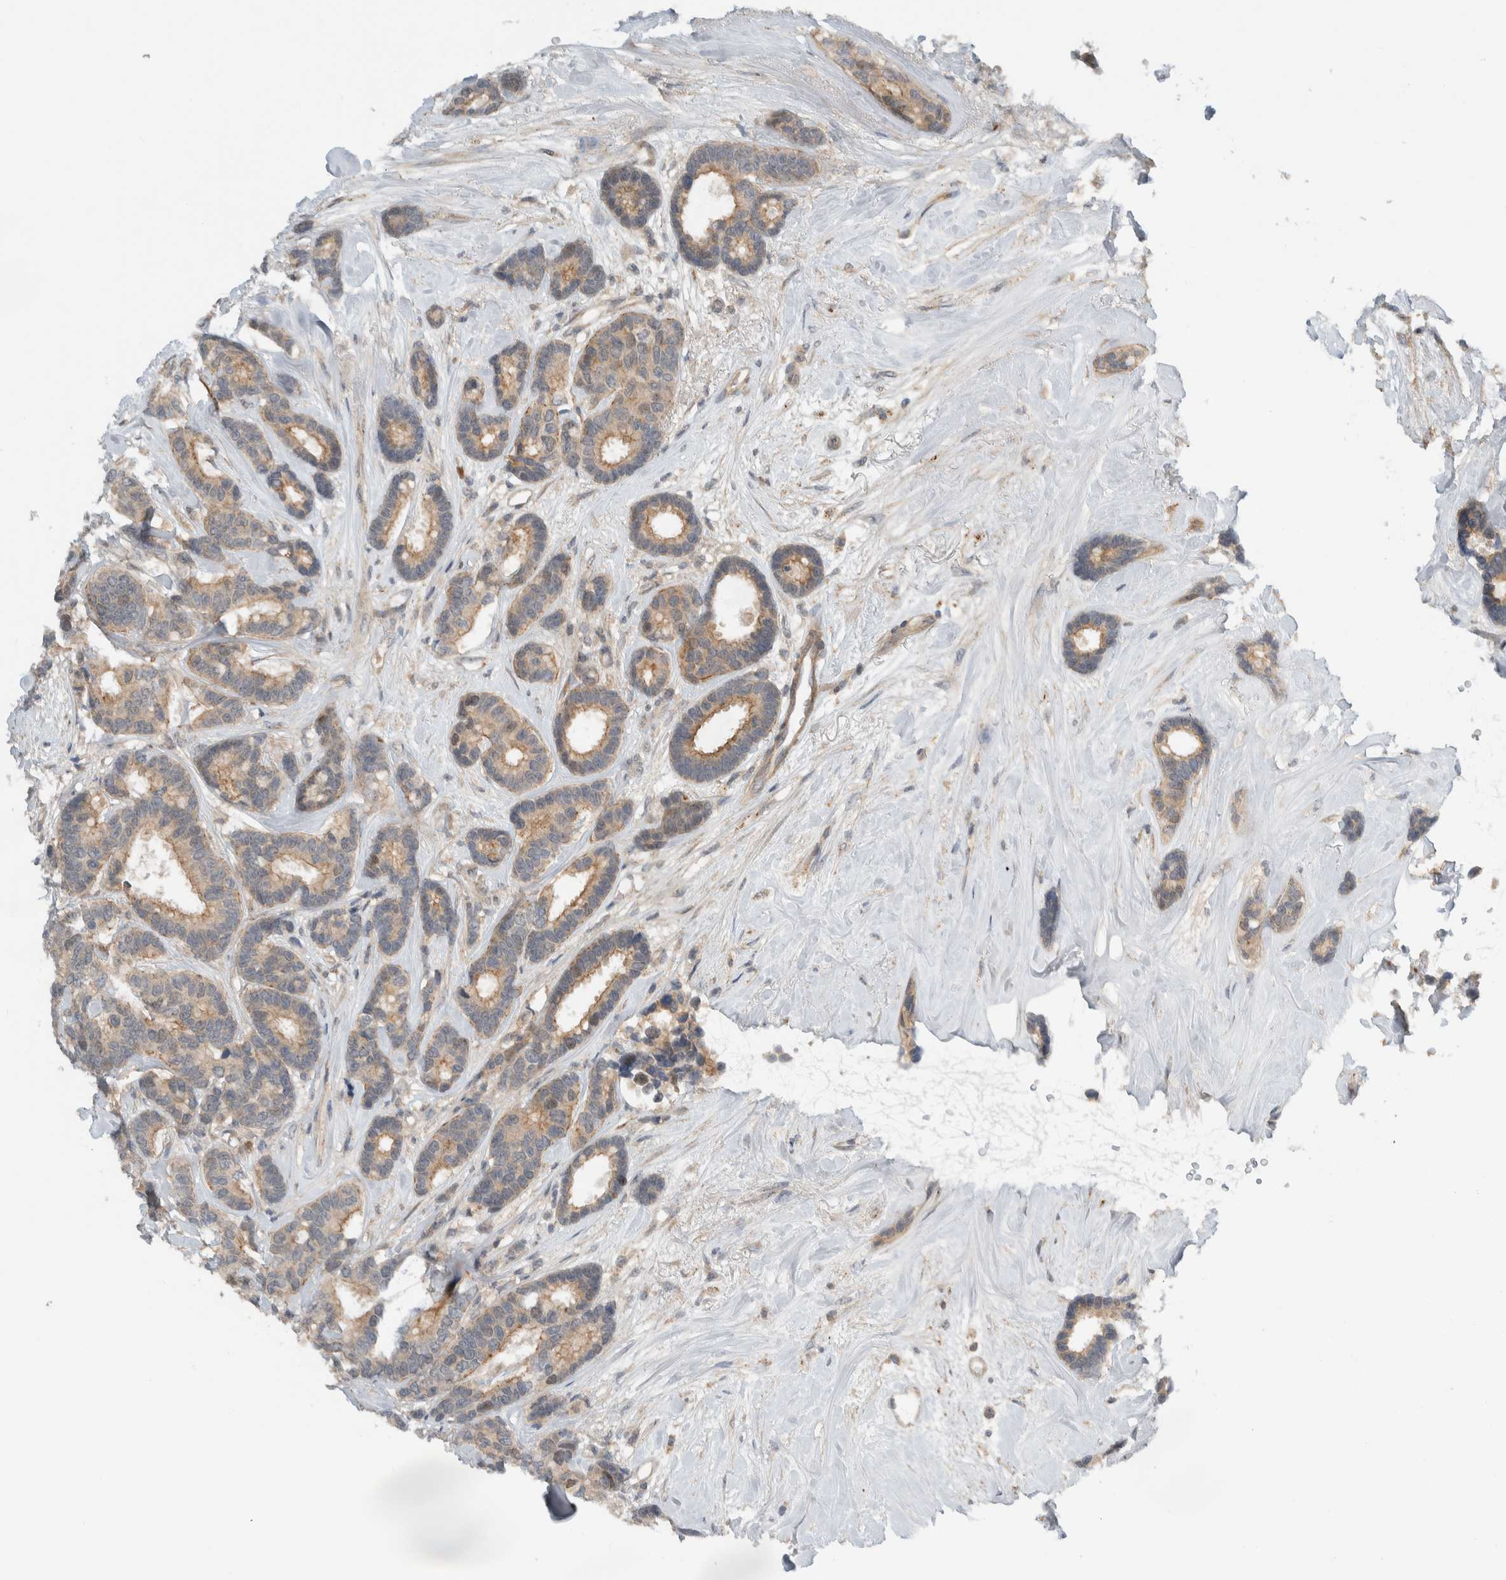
{"staining": {"intensity": "moderate", "quantity": ">75%", "location": "cytoplasmic/membranous"}, "tissue": "breast cancer", "cell_type": "Tumor cells", "image_type": "cancer", "snomed": [{"axis": "morphology", "description": "Duct carcinoma"}, {"axis": "topography", "description": "Breast"}], "caption": "This histopathology image exhibits immunohistochemistry (IHC) staining of breast cancer (intraductal carcinoma), with medium moderate cytoplasmic/membranous staining in about >75% of tumor cells.", "gene": "MPRIP", "patient": {"sex": "female", "age": 87}}